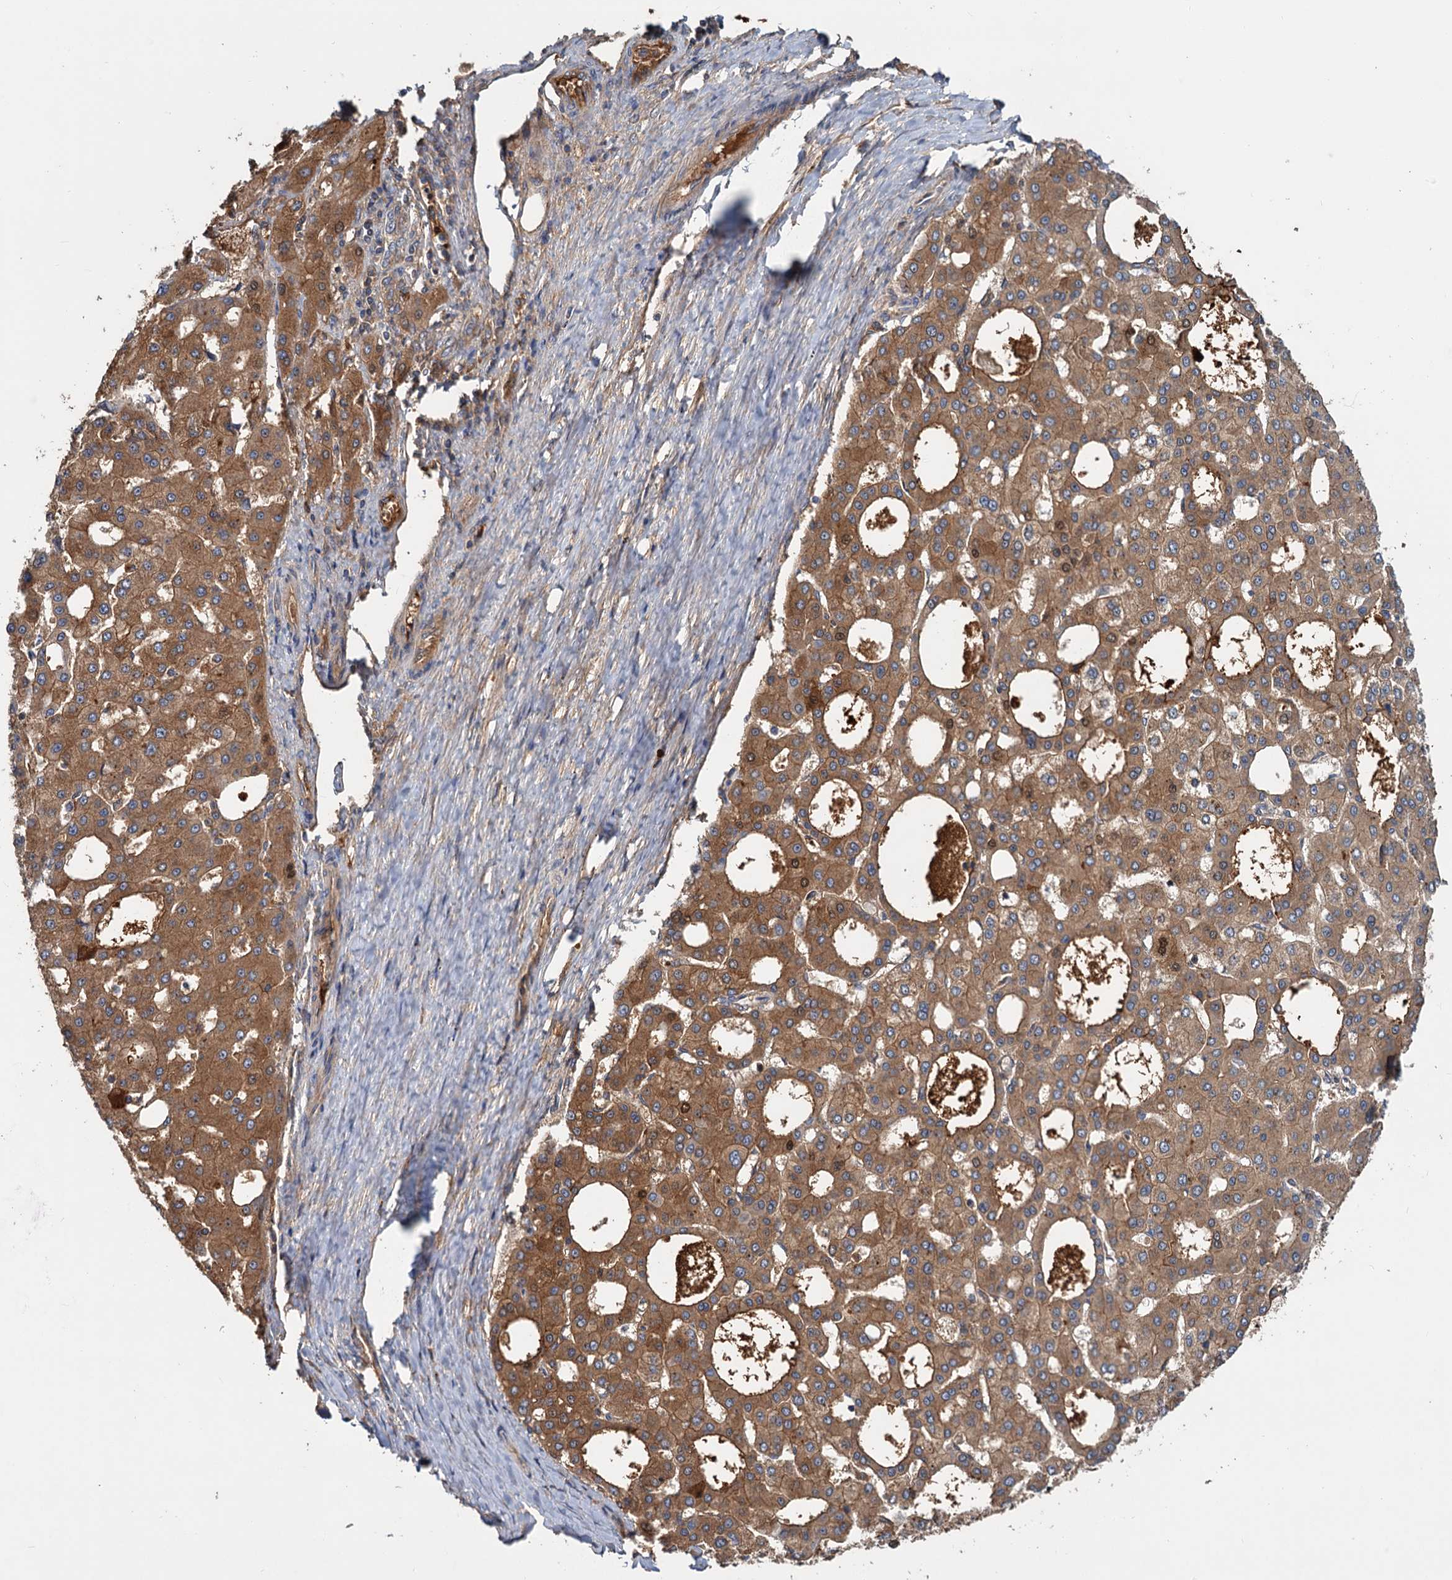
{"staining": {"intensity": "moderate", "quantity": ">75%", "location": "cytoplasmic/membranous"}, "tissue": "liver cancer", "cell_type": "Tumor cells", "image_type": "cancer", "snomed": [{"axis": "morphology", "description": "Carcinoma, Hepatocellular, NOS"}, {"axis": "topography", "description": "Liver"}], "caption": "This micrograph demonstrates immunohistochemistry staining of liver cancer, with medium moderate cytoplasmic/membranous staining in approximately >75% of tumor cells.", "gene": "CHRD", "patient": {"sex": "male", "age": 47}}